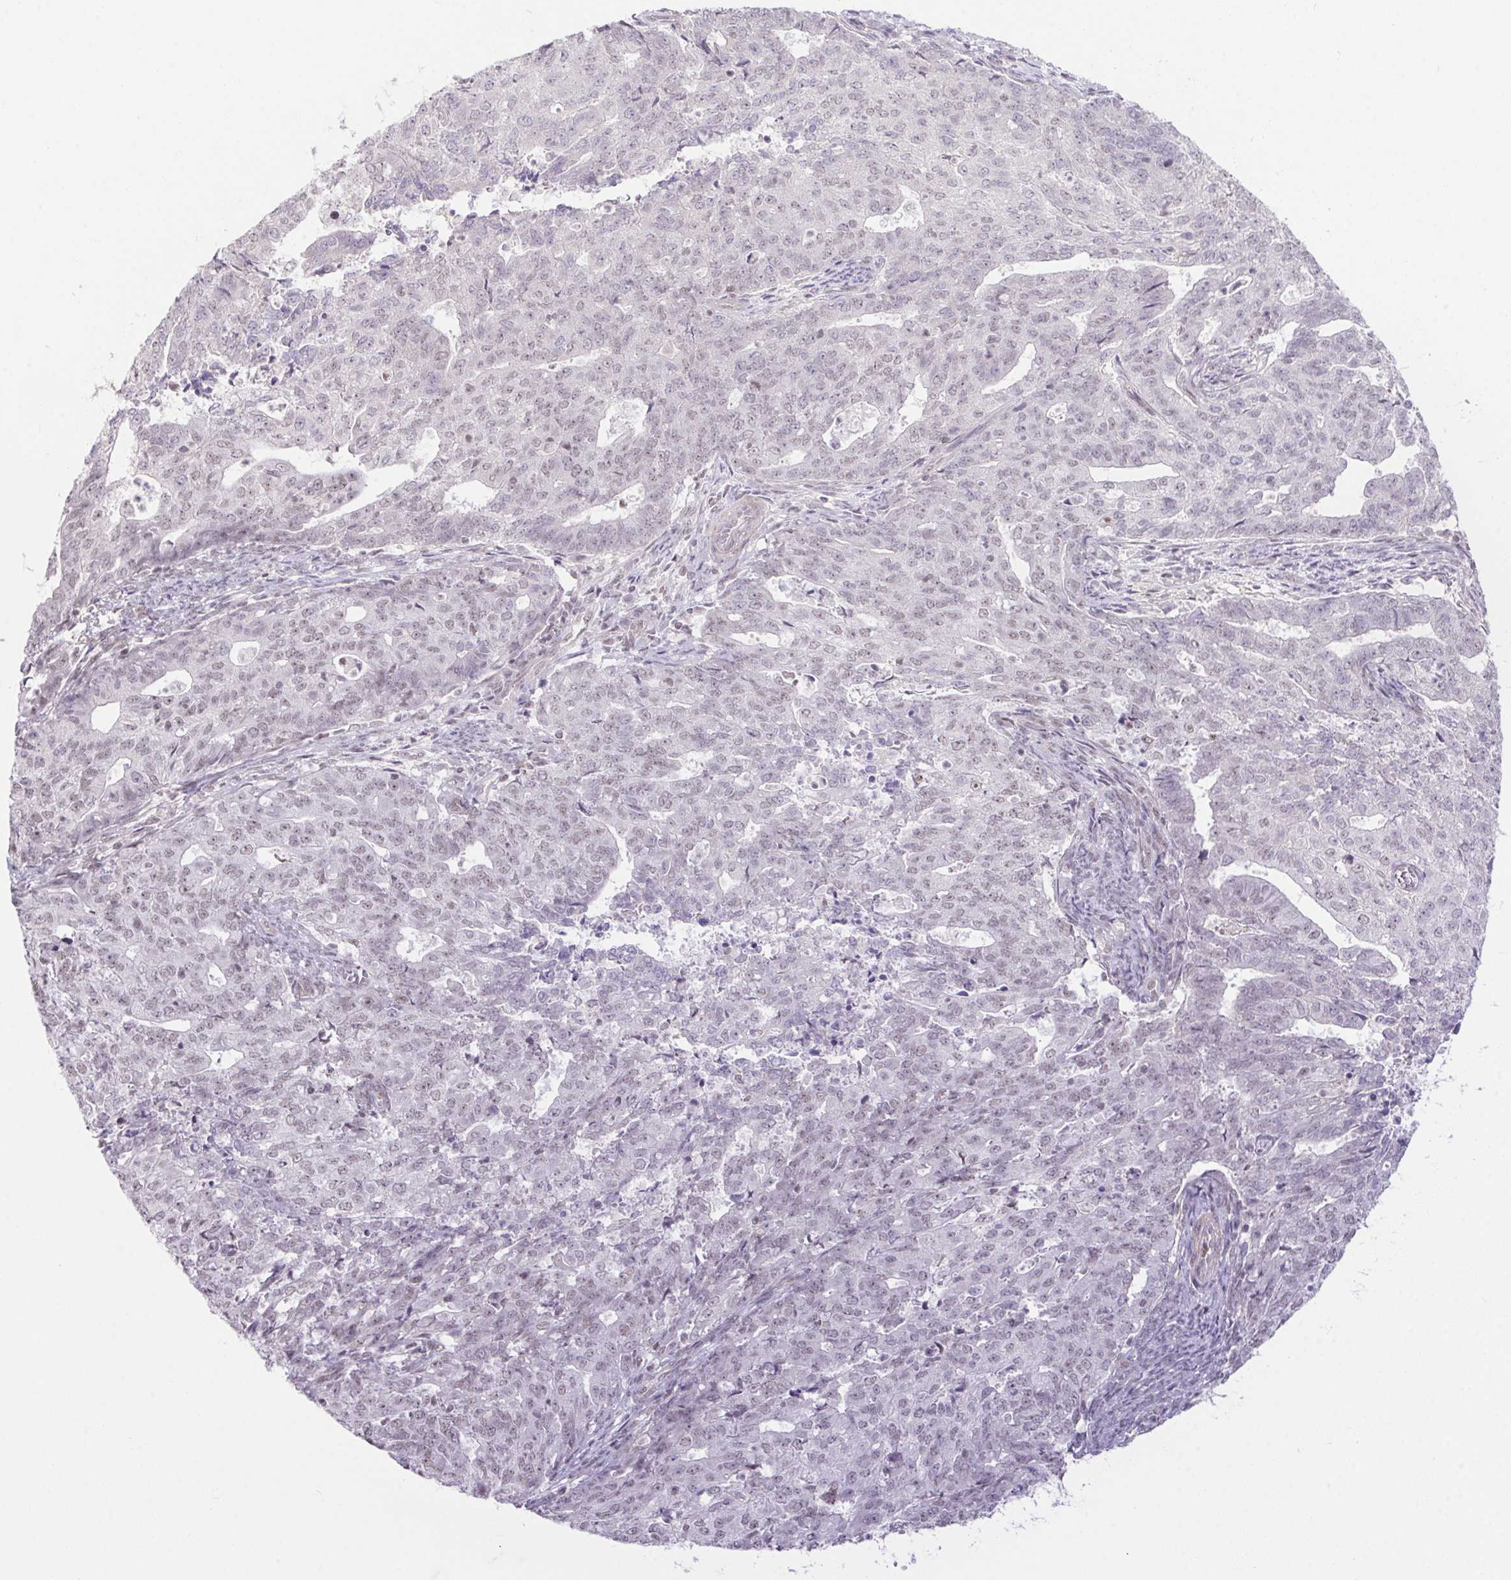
{"staining": {"intensity": "weak", "quantity": "25%-75%", "location": "nuclear"}, "tissue": "endometrial cancer", "cell_type": "Tumor cells", "image_type": "cancer", "snomed": [{"axis": "morphology", "description": "Adenocarcinoma, NOS"}, {"axis": "topography", "description": "Endometrium"}], "caption": "An immunohistochemistry (IHC) image of tumor tissue is shown. Protein staining in brown shows weak nuclear positivity in endometrial cancer within tumor cells. Using DAB (3,3'-diaminobenzidine) (brown) and hematoxylin (blue) stains, captured at high magnification using brightfield microscopy.", "gene": "DDX17", "patient": {"sex": "female", "age": 82}}